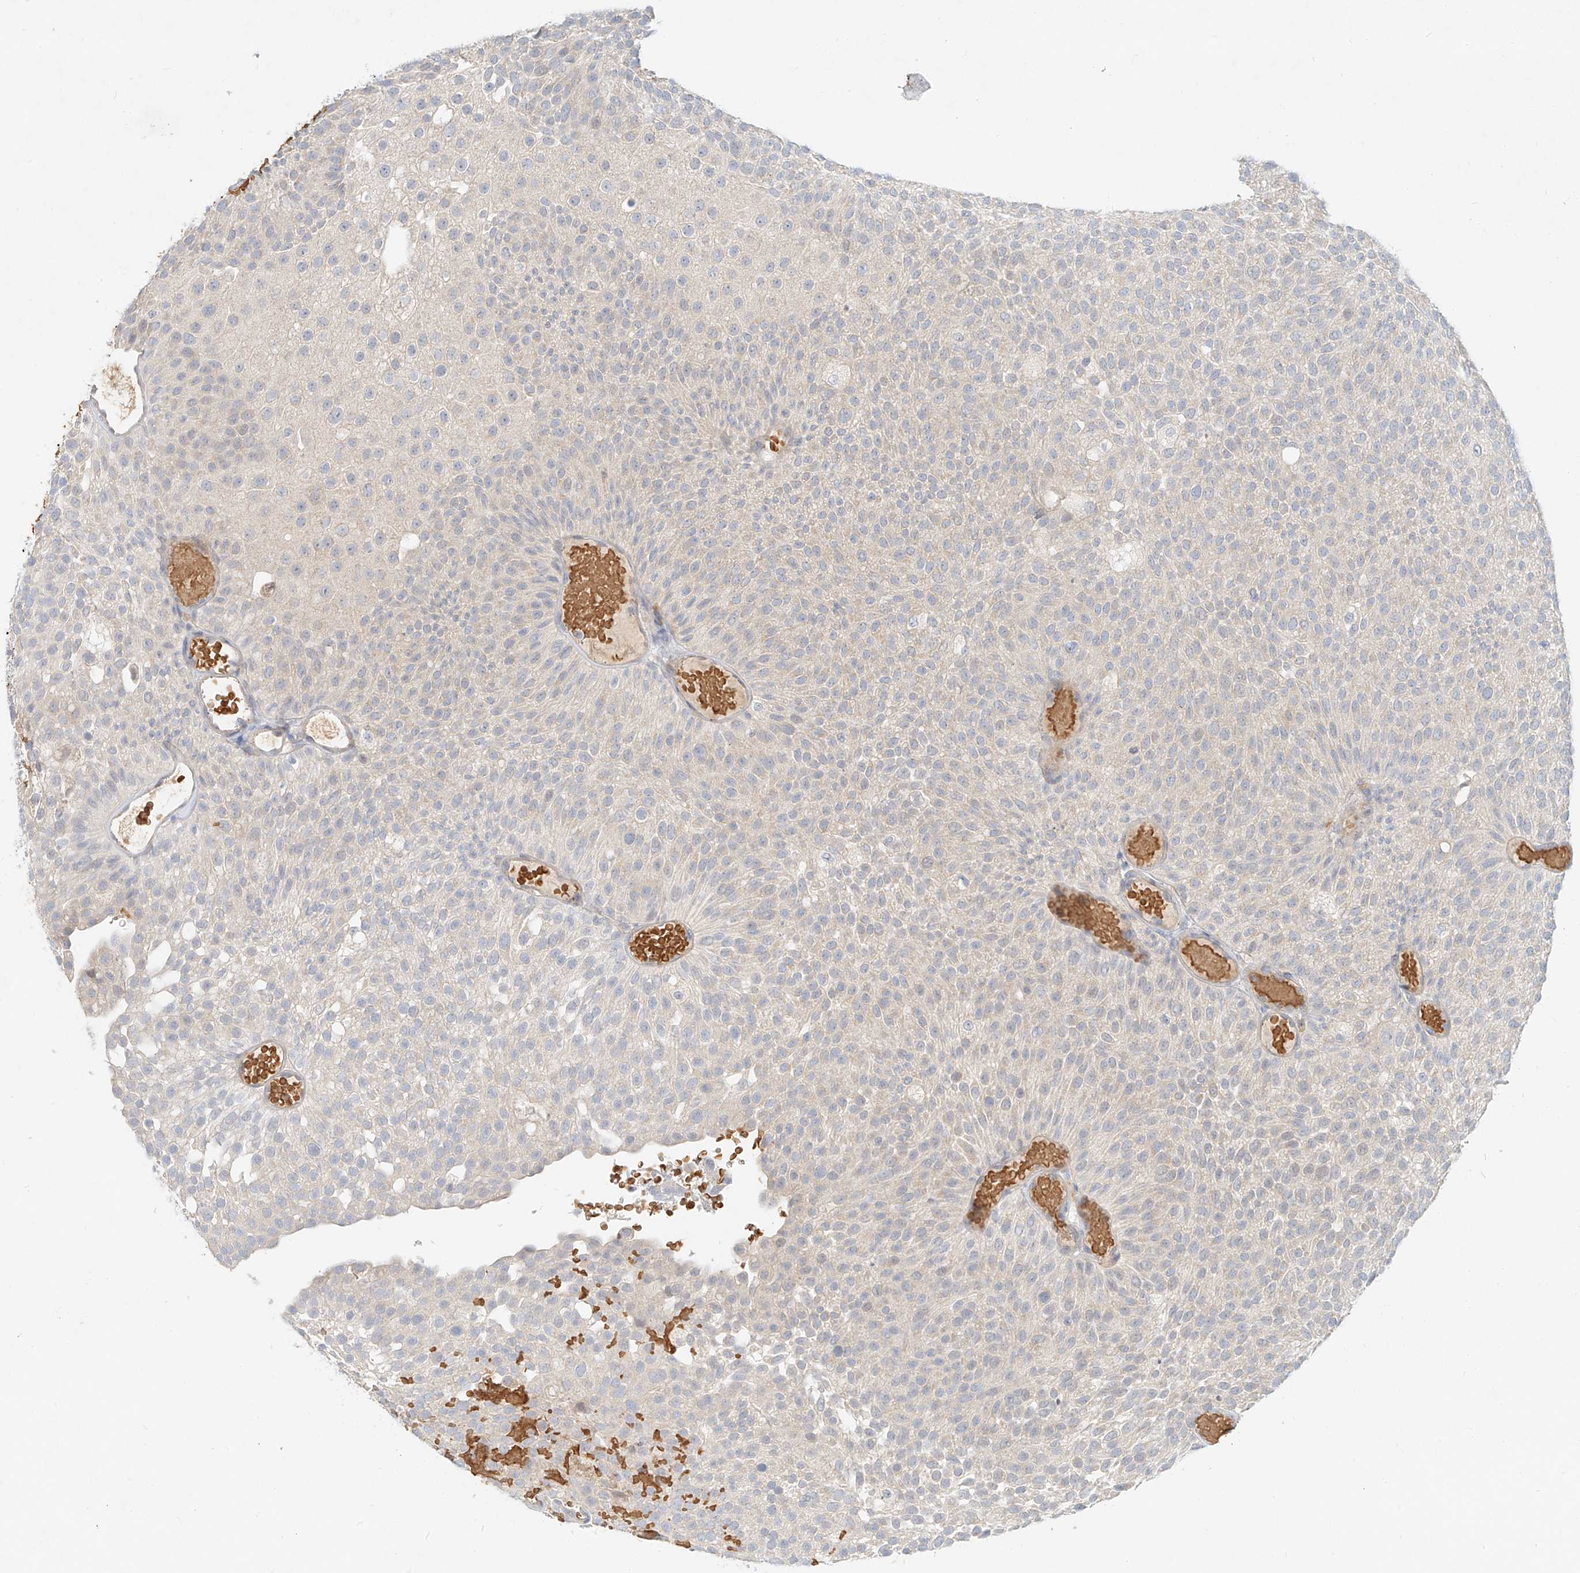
{"staining": {"intensity": "negative", "quantity": "none", "location": "none"}, "tissue": "urothelial cancer", "cell_type": "Tumor cells", "image_type": "cancer", "snomed": [{"axis": "morphology", "description": "Urothelial carcinoma, Low grade"}, {"axis": "topography", "description": "Urinary bladder"}], "caption": "The immunohistochemistry (IHC) image has no significant expression in tumor cells of urothelial cancer tissue.", "gene": "SYTL3", "patient": {"sex": "male", "age": 78}}